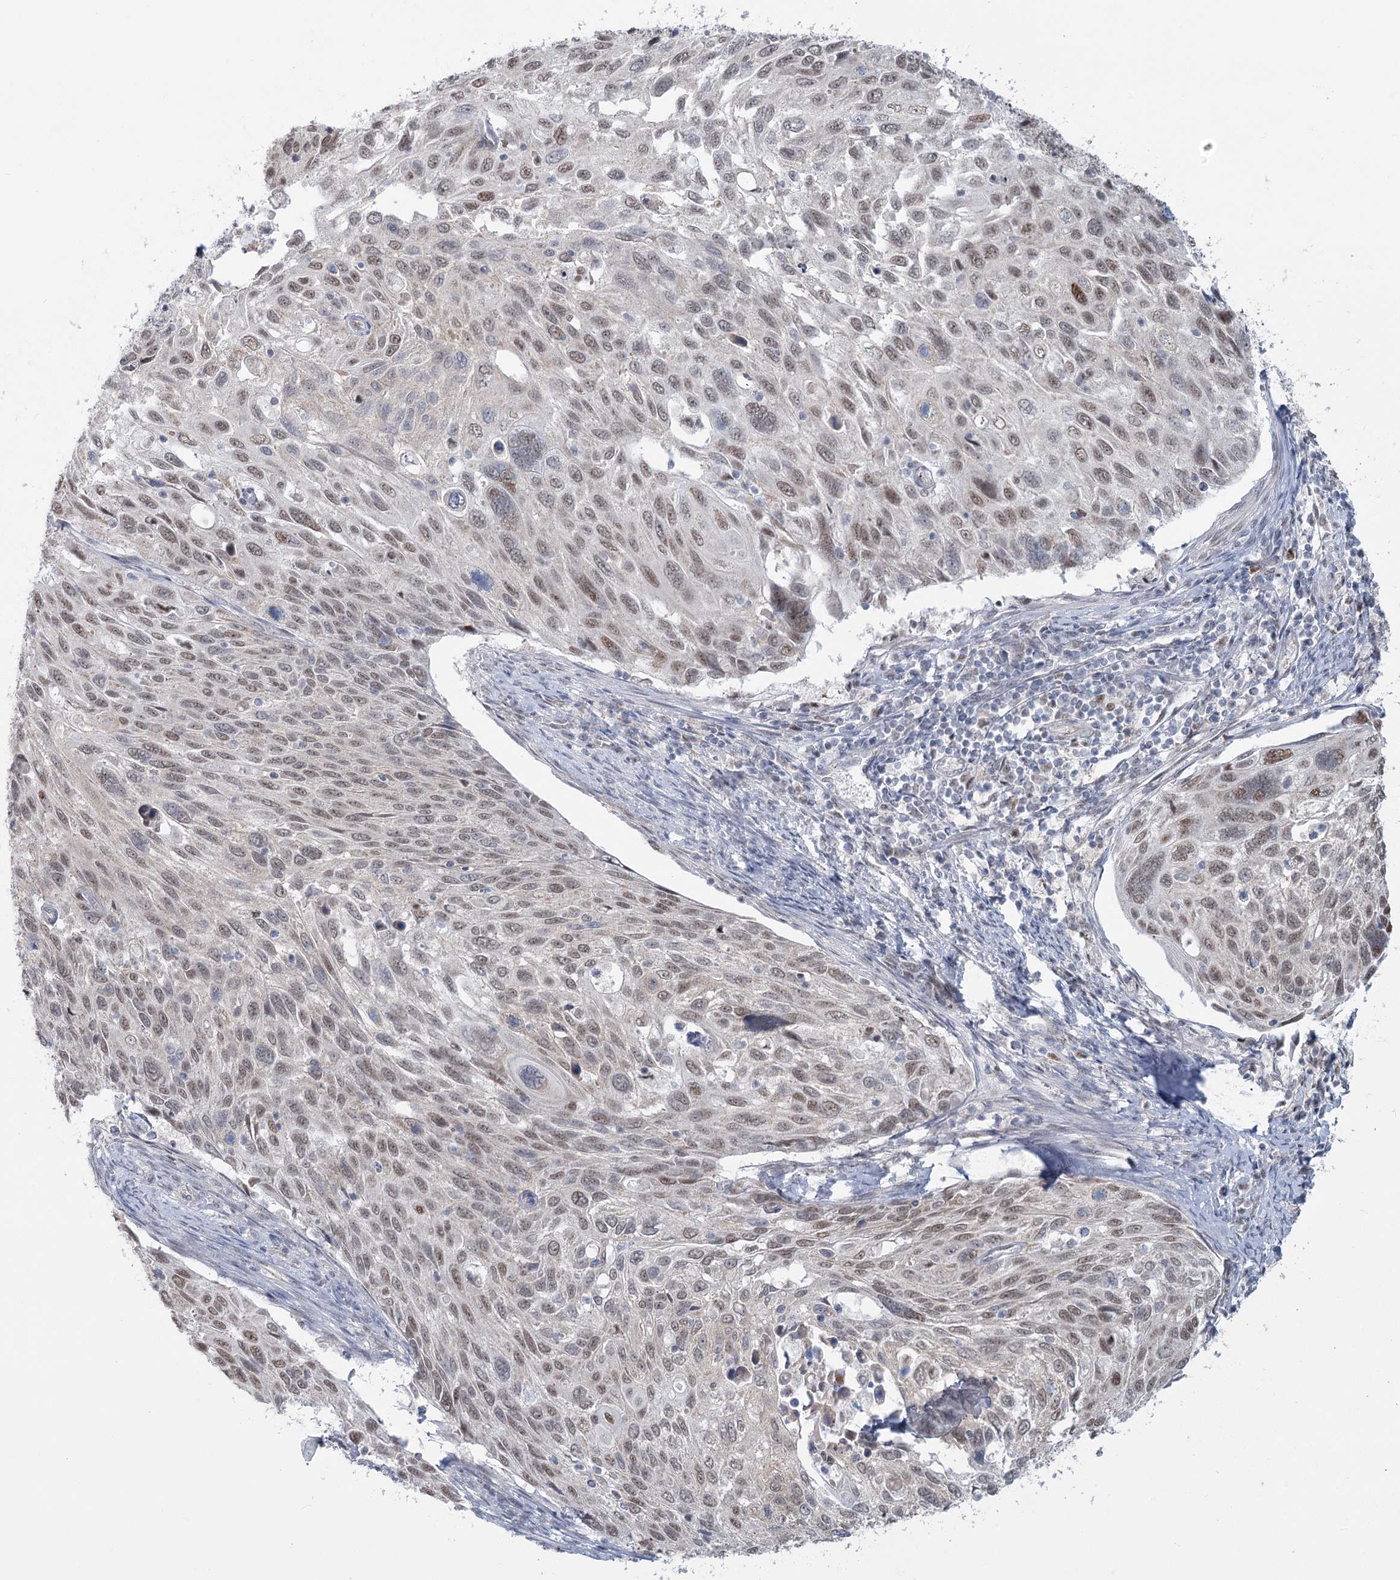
{"staining": {"intensity": "moderate", "quantity": "25%-75%", "location": "nuclear"}, "tissue": "cervical cancer", "cell_type": "Tumor cells", "image_type": "cancer", "snomed": [{"axis": "morphology", "description": "Squamous cell carcinoma, NOS"}, {"axis": "topography", "description": "Cervix"}], "caption": "An immunohistochemistry (IHC) micrograph of tumor tissue is shown. Protein staining in brown shows moderate nuclear positivity in cervical cancer (squamous cell carcinoma) within tumor cells.", "gene": "MTG1", "patient": {"sex": "female", "age": 70}}